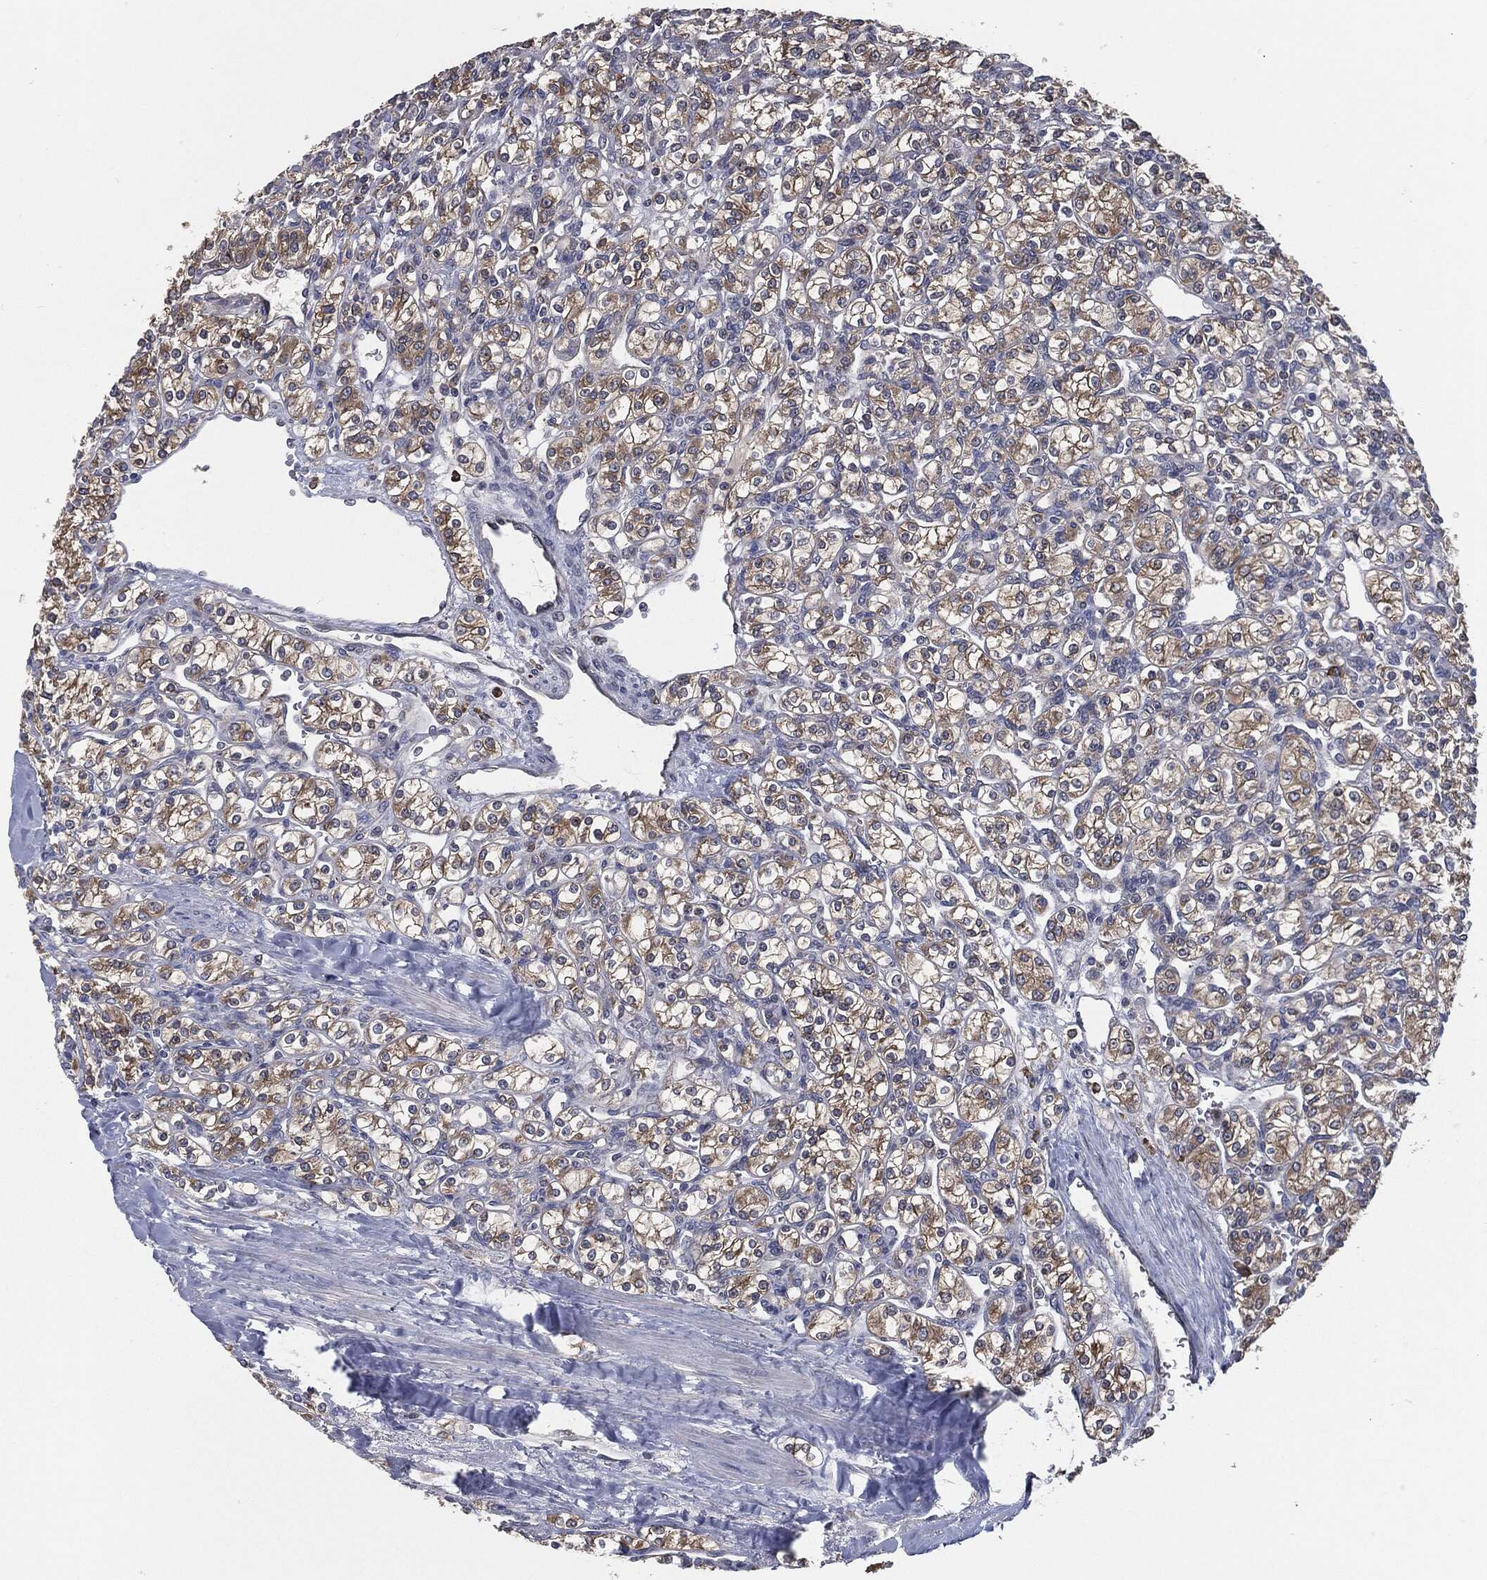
{"staining": {"intensity": "strong", "quantity": "25%-75%", "location": "cytoplasmic/membranous"}, "tissue": "renal cancer", "cell_type": "Tumor cells", "image_type": "cancer", "snomed": [{"axis": "morphology", "description": "Adenocarcinoma, NOS"}, {"axis": "topography", "description": "Kidney"}], "caption": "Renal adenocarcinoma stained with immunohistochemistry (IHC) demonstrates strong cytoplasmic/membranous expression in approximately 25%-75% of tumor cells.", "gene": "PRDX4", "patient": {"sex": "male", "age": 77}}